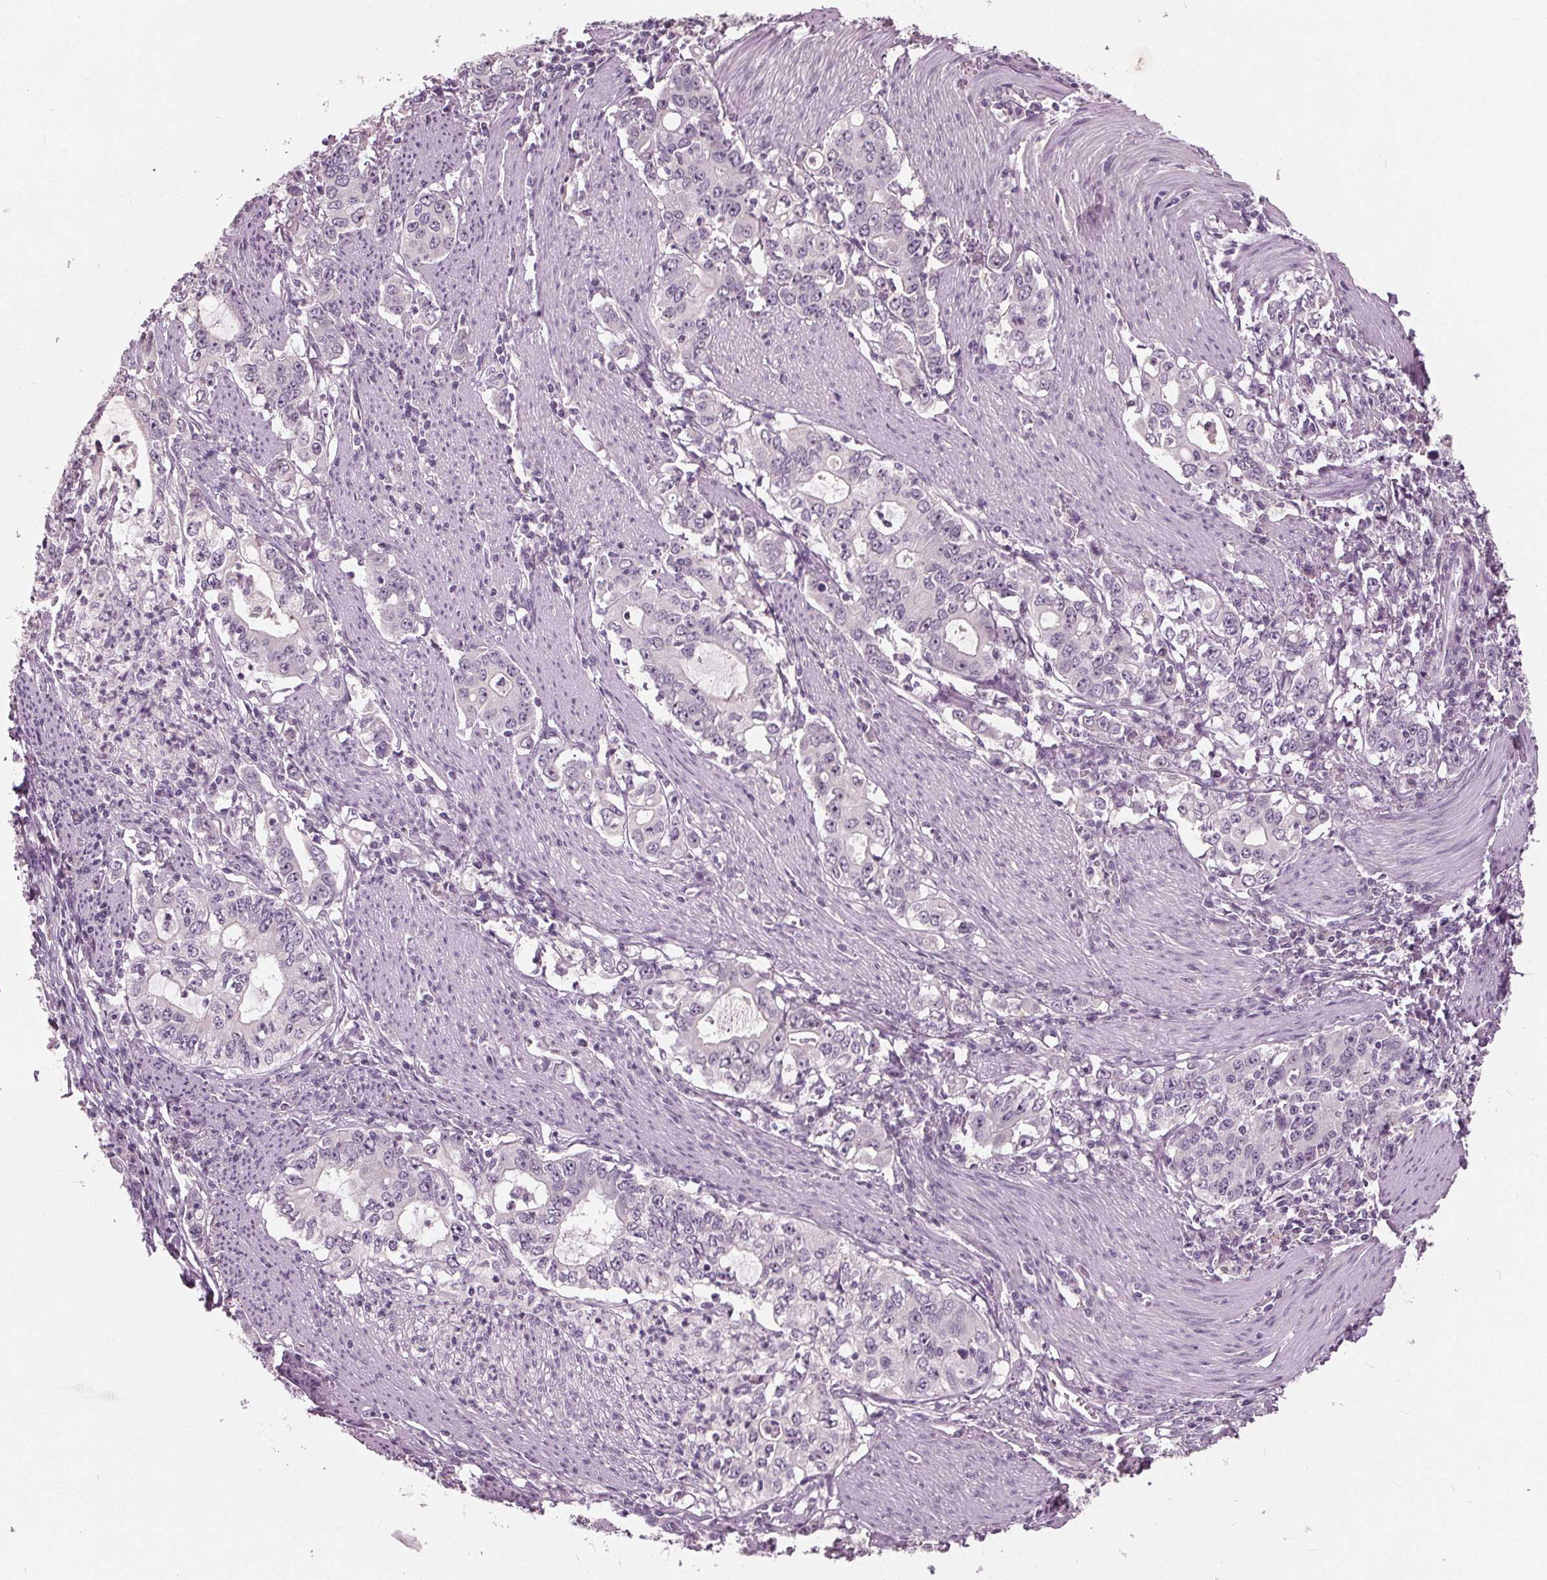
{"staining": {"intensity": "negative", "quantity": "none", "location": "none"}, "tissue": "stomach cancer", "cell_type": "Tumor cells", "image_type": "cancer", "snomed": [{"axis": "morphology", "description": "Adenocarcinoma, NOS"}, {"axis": "topography", "description": "Stomach, lower"}], "caption": "This is a image of IHC staining of adenocarcinoma (stomach), which shows no expression in tumor cells.", "gene": "TKFC", "patient": {"sex": "female", "age": 72}}